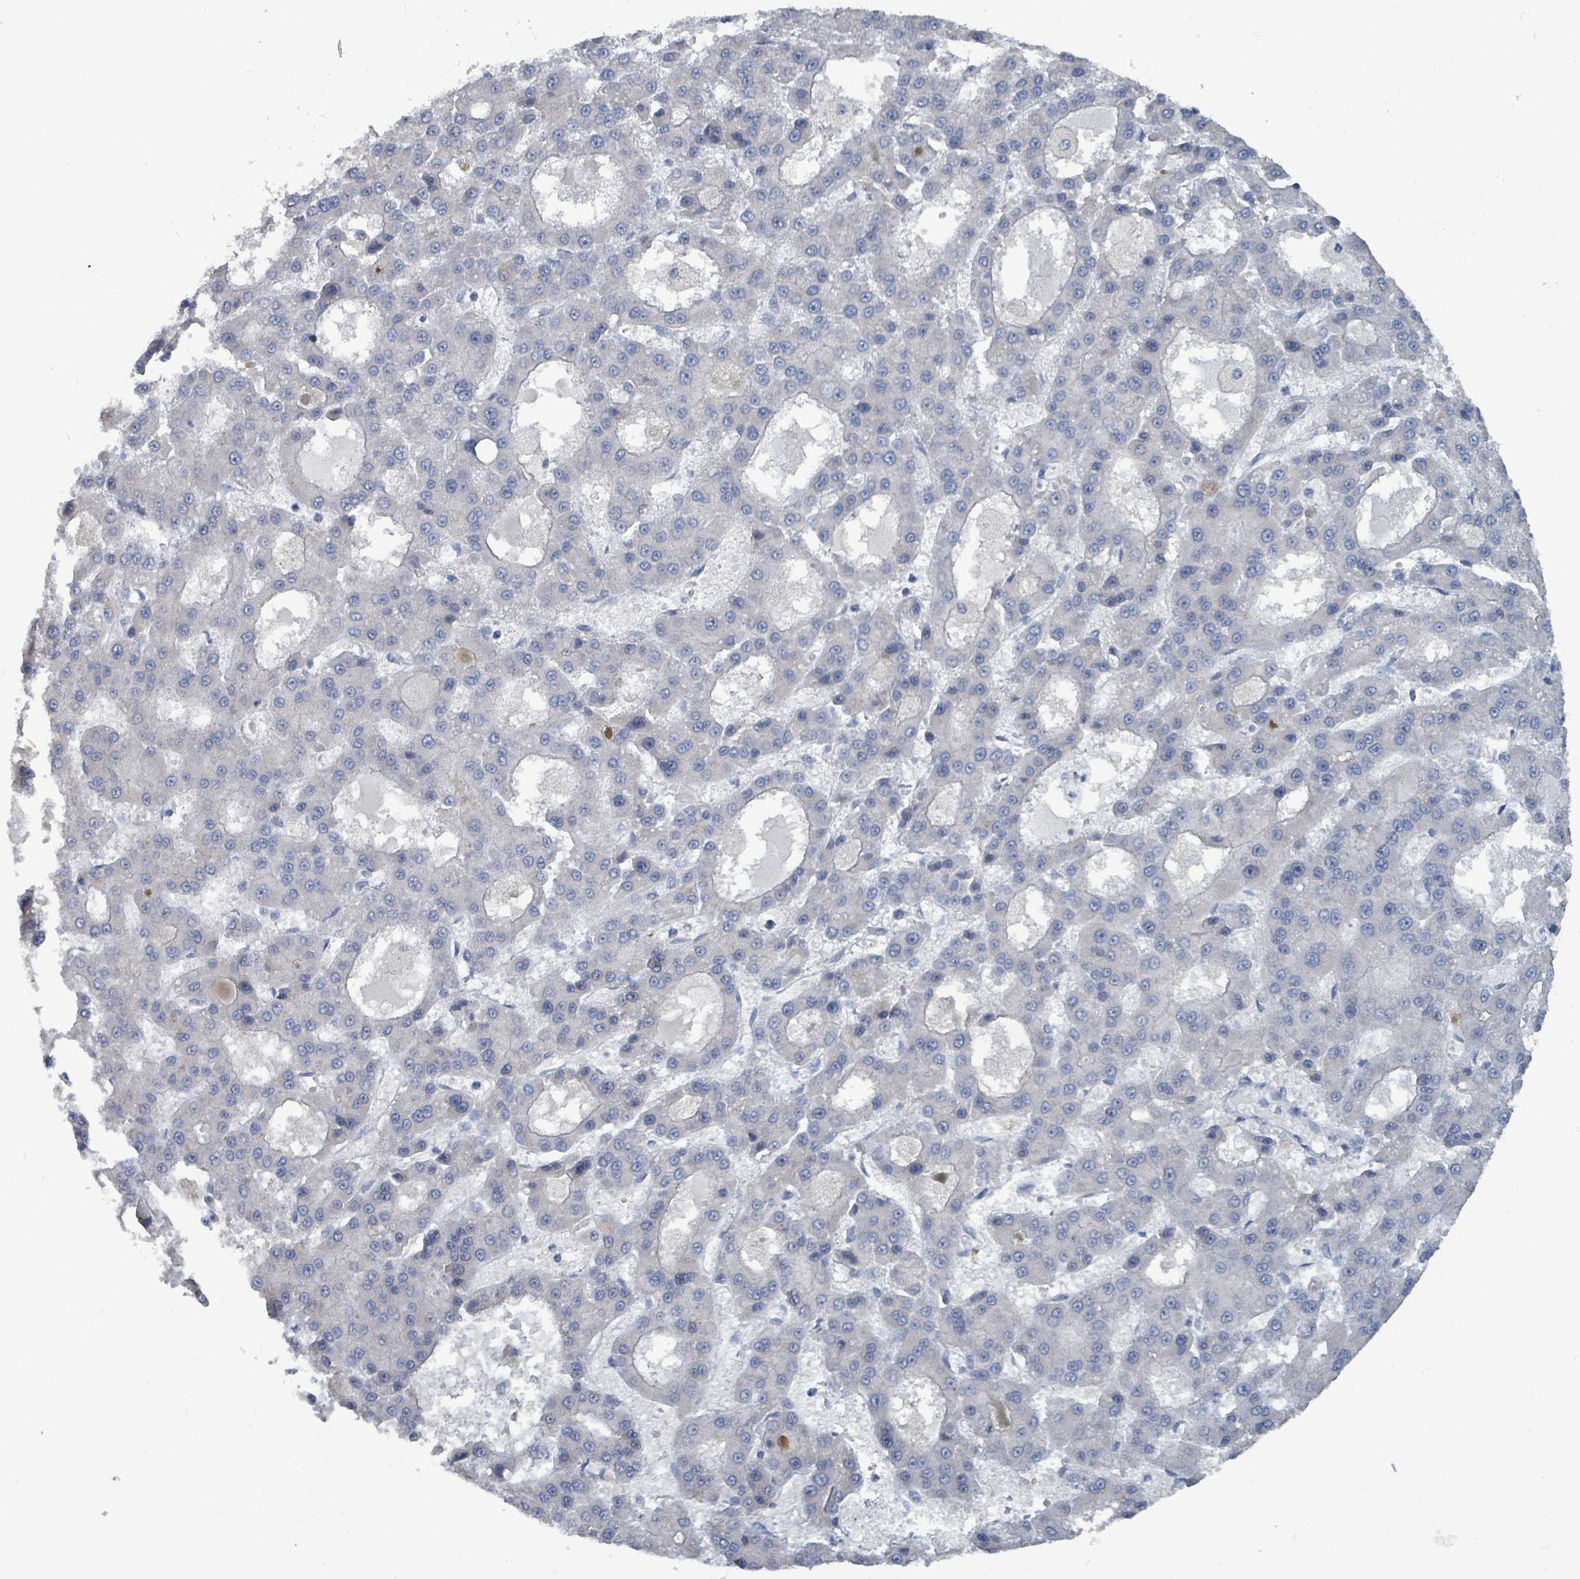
{"staining": {"intensity": "negative", "quantity": "none", "location": "none"}, "tissue": "liver cancer", "cell_type": "Tumor cells", "image_type": "cancer", "snomed": [{"axis": "morphology", "description": "Carcinoma, Hepatocellular, NOS"}, {"axis": "topography", "description": "Liver"}], "caption": "The image exhibits no significant expression in tumor cells of liver hepatocellular carcinoma.", "gene": "TRDMT1", "patient": {"sex": "male", "age": 70}}